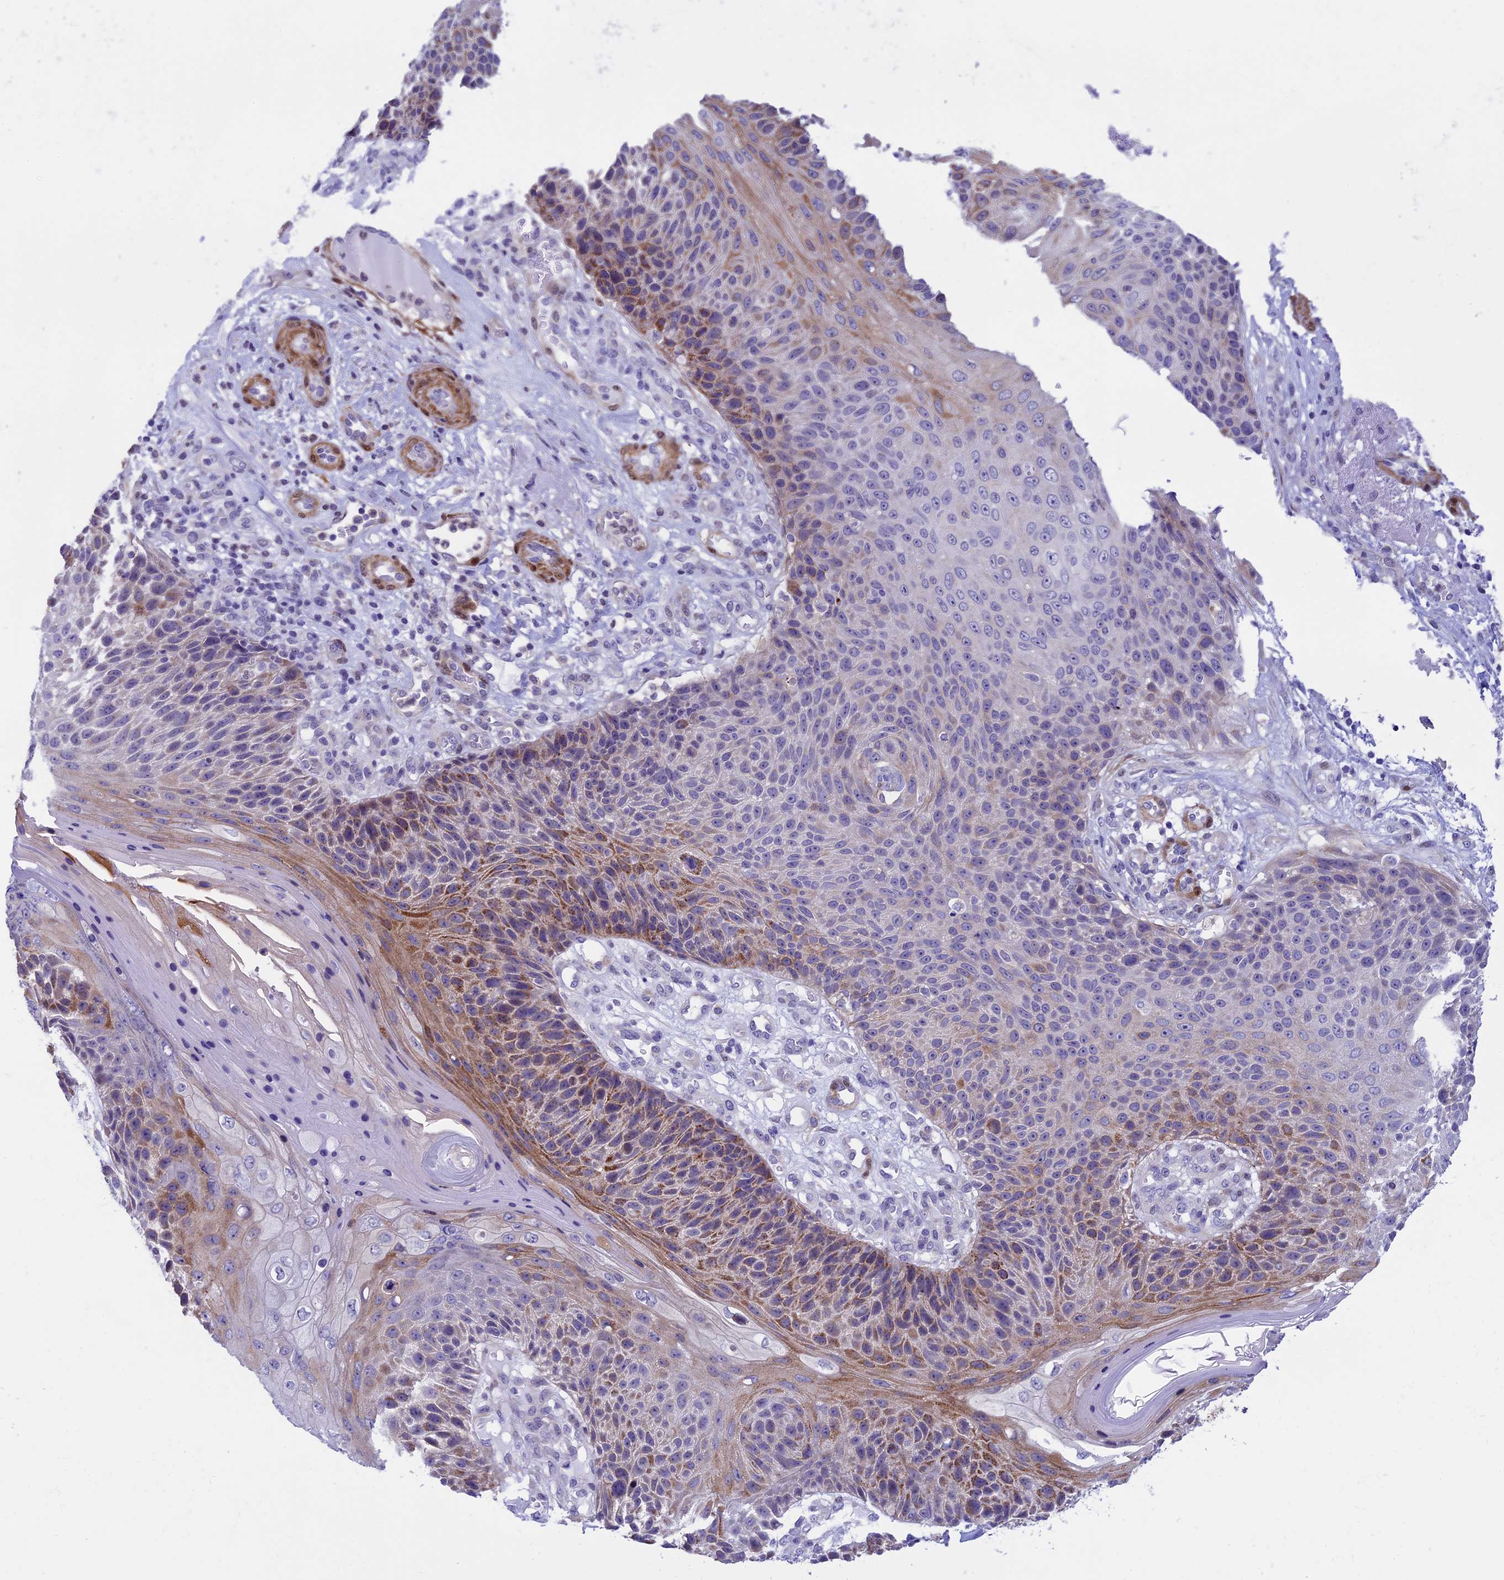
{"staining": {"intensity": "moderate", "quantity": "<25%", "location": "cytoplasmic/membranous"}, "tissue": "skin cancer", "cell_type": "Tumor cells", "image_type": "cancer", "snomed": [{"axis": "morphology", "description": "Squamous cell carcinoma, NOS"}, {"axis": "topography", "description": "Skin"}], "caption": "Protein expression analysis of skin cancer shows moderate cytoplasmic/membranous expression in about <25% of tumor cells.", "gene": "IGSF6", "patient": {"sex": "female", "age": 88}}